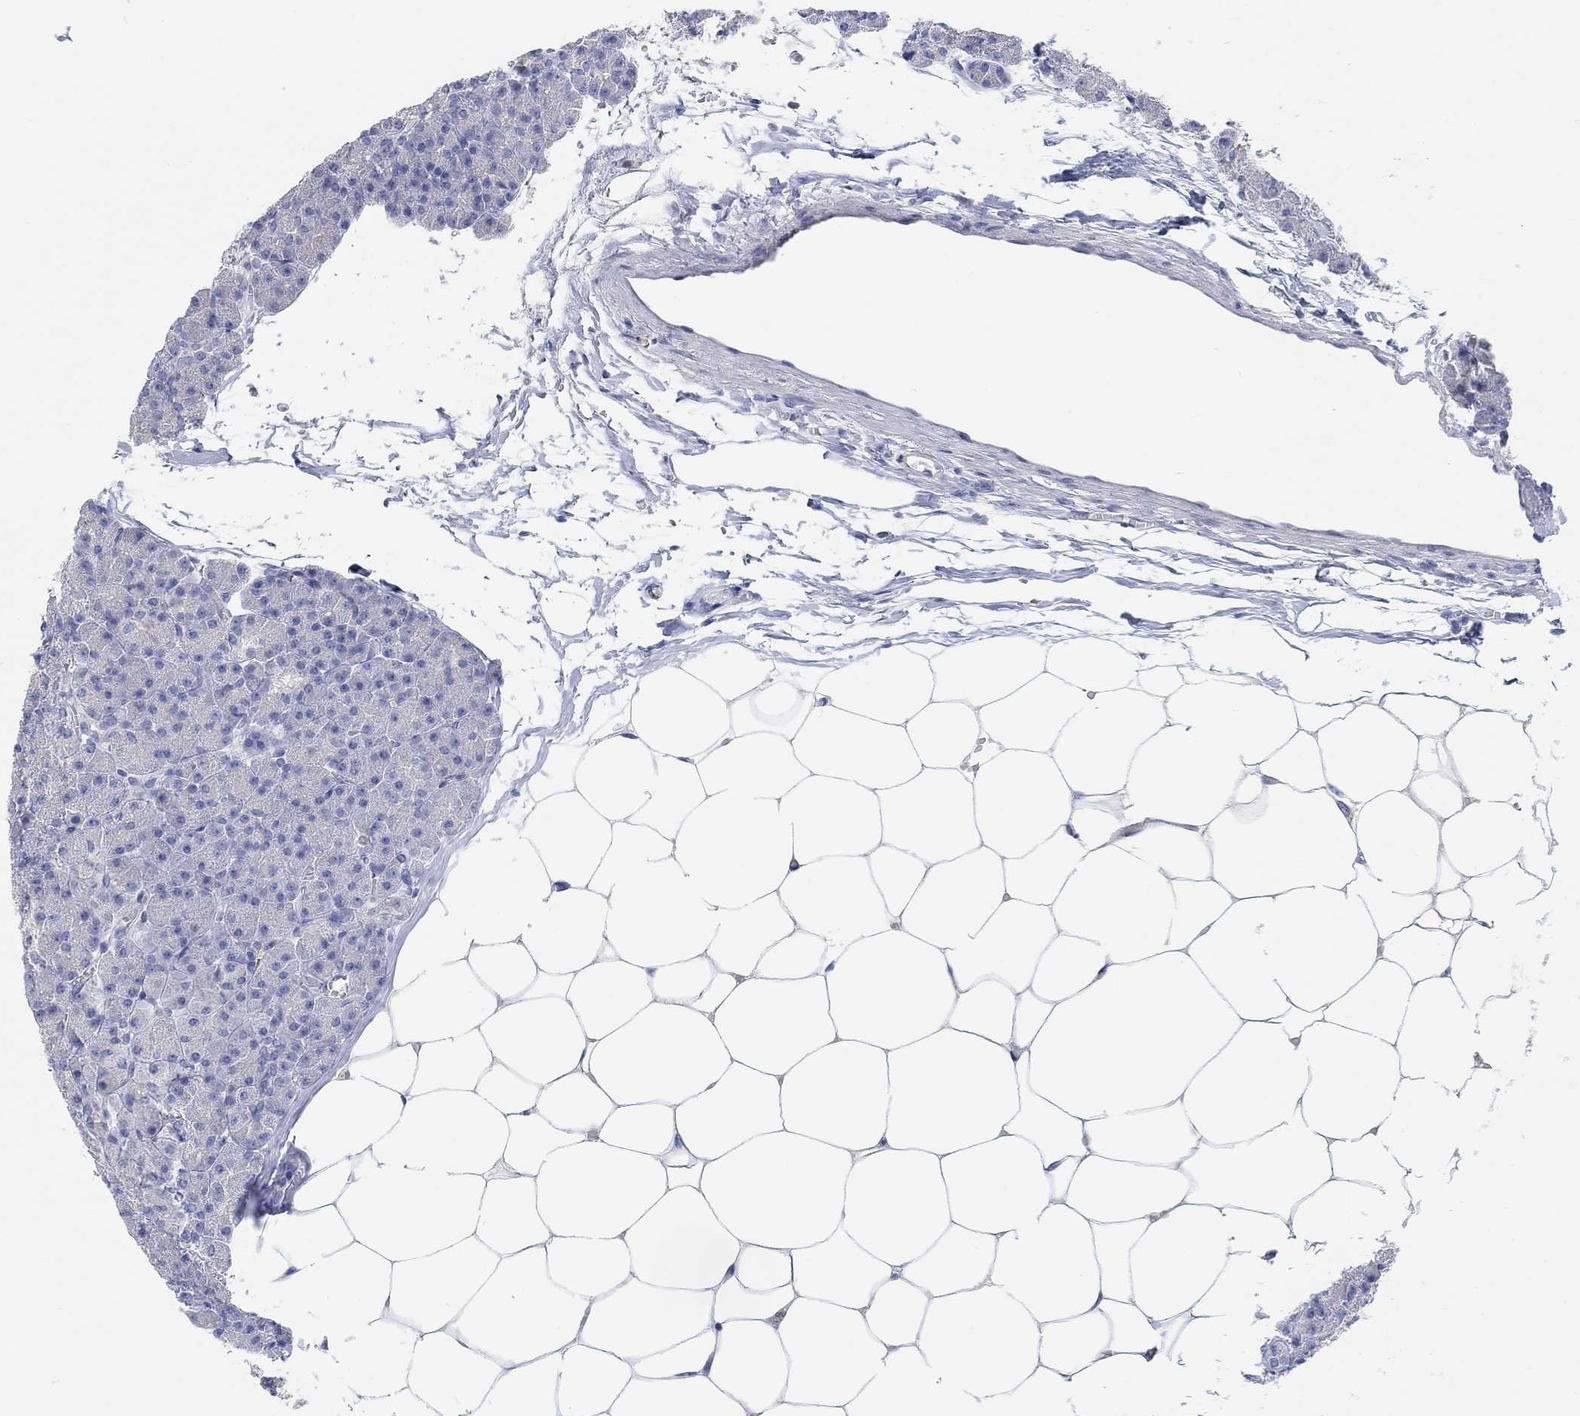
{"staining": {"intensity": "negative", "quantity": "none", "location": "none"}, "tissue": "pancreas", "cell_type": "Exocrine glandular cells", "image_type": "normal", "snomed": [{"axis": "morphology", "description": "Normal tissue, NOS"}, {"axis": "topography", "description": "Pancreas"}], "caption": "This micrograph is of normal pancreas stained with IHC to label a protein in brown with the nuclei are counter-stained blue. There is no expression in exocrine glandular cells.", "gene": "NLRP14", "patient": {"sex": "female", "age": 45}}